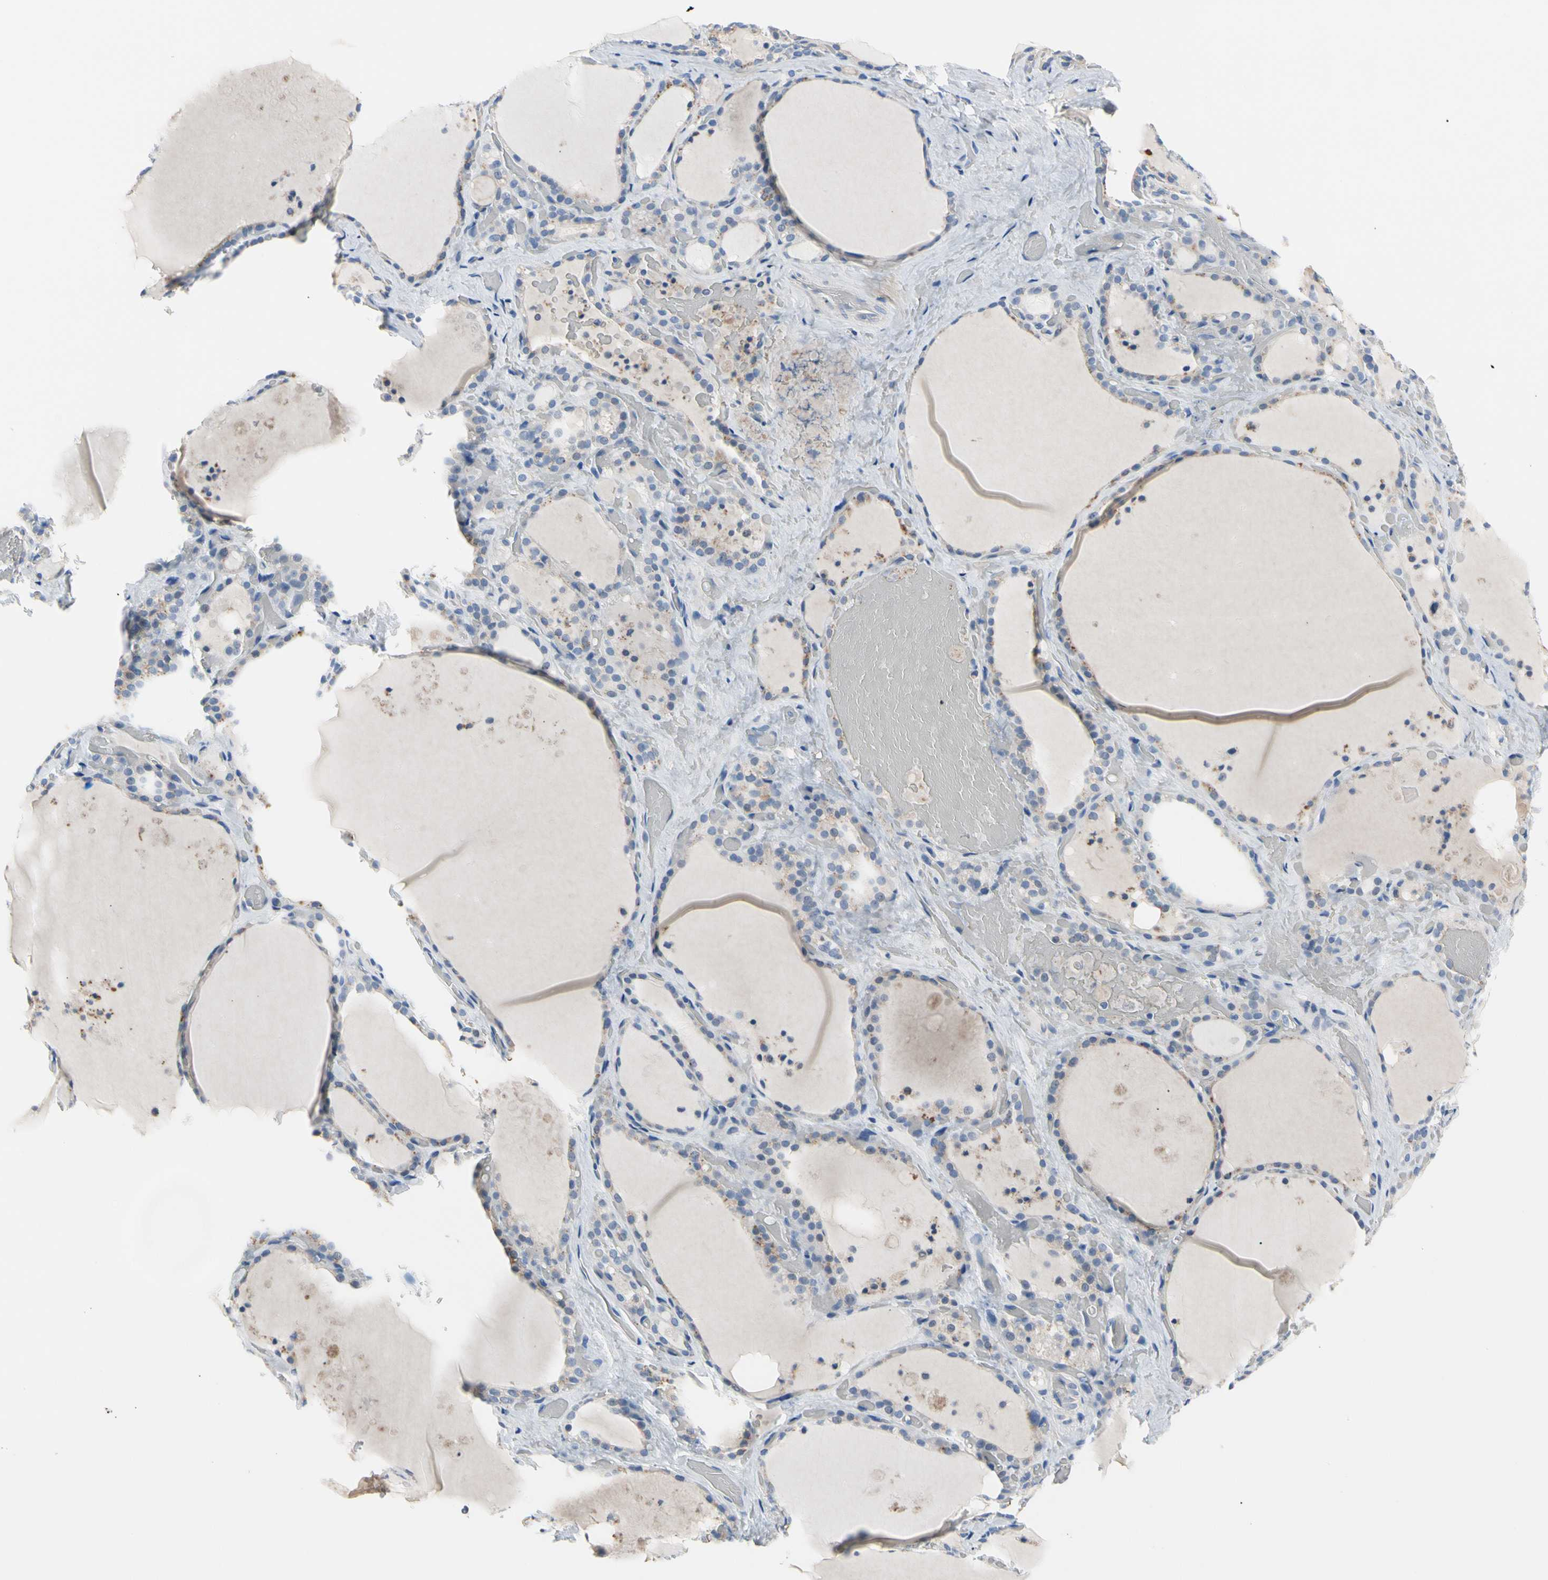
{"staining": {"intensity": "negative", "quantity": "none", "location": "none"}, "tissue": "thyroid gland", "cell_type": "Glandular cells", "image_type": "normal", "snomed": [{"axis": "morphology", "description": "Normal tissue, NOS"}, {"axis": "topography", "description": "Thyroid gland"}], "caption": "Immunohistochemistry micrograph of unremarkable human thyroid gland stained for a protein (brown), which displays no expression in glandular cells.", "gene": "MARK1", "patient": {"sex": "male", "age": 61}}